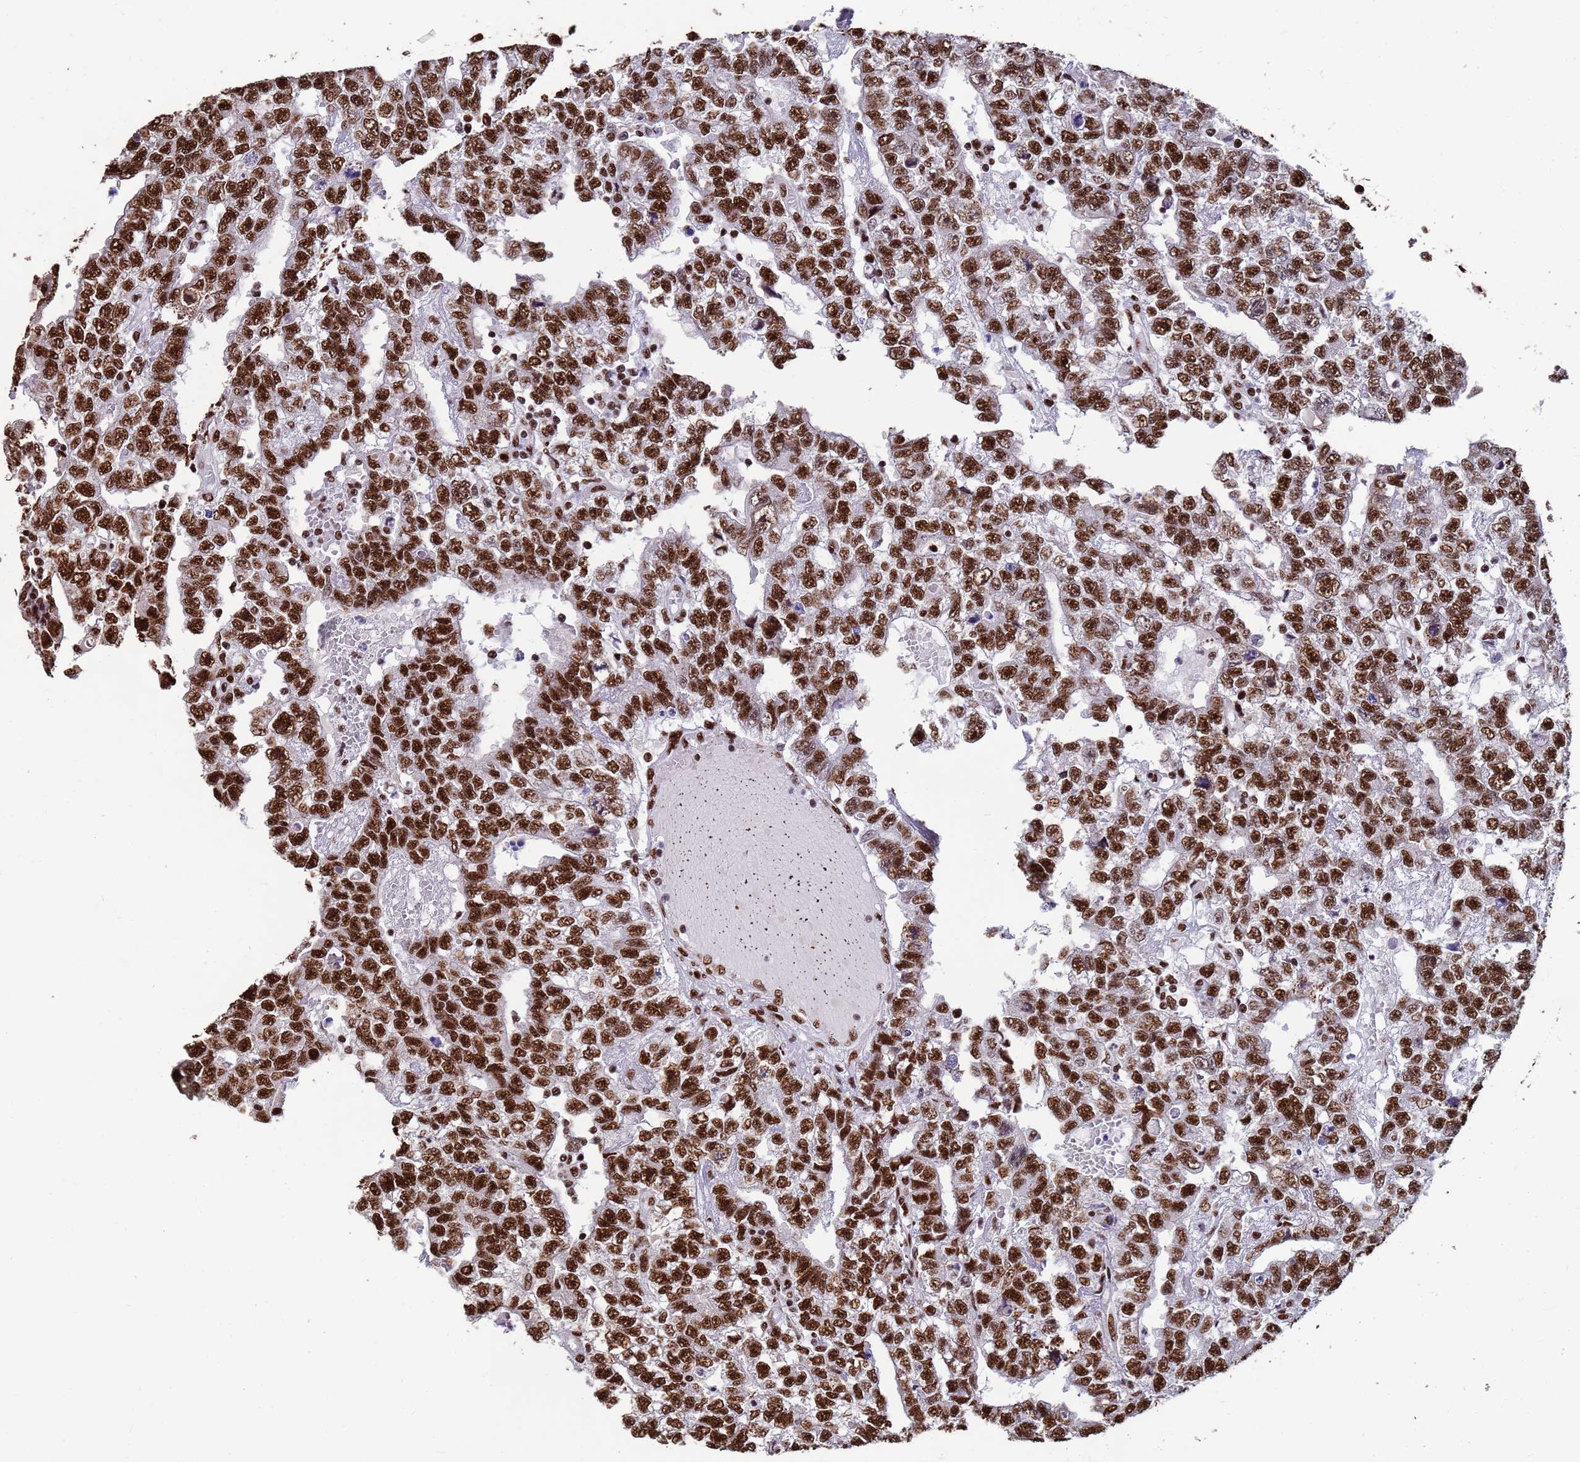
{"staining": {"intensity": "strong", "quantity": ">75%", "location": "nuclear"}, "tissue": "testis cancer", "cell_type": "Tumor cells", "image_type": "cancer", "snomed": [{"axis": "morphology", "description": "Carcinoma, Embryonal, NOS"}, {"axis": "topography", "description": "Testis"}], "caption": "Protein positivity by immunohistochemistry displays strong nuclear staining in approximately >75% of tumor cells in testis cancer.", "gene": "SF3B2", "patient": {"sex": "male", "age": 25}}